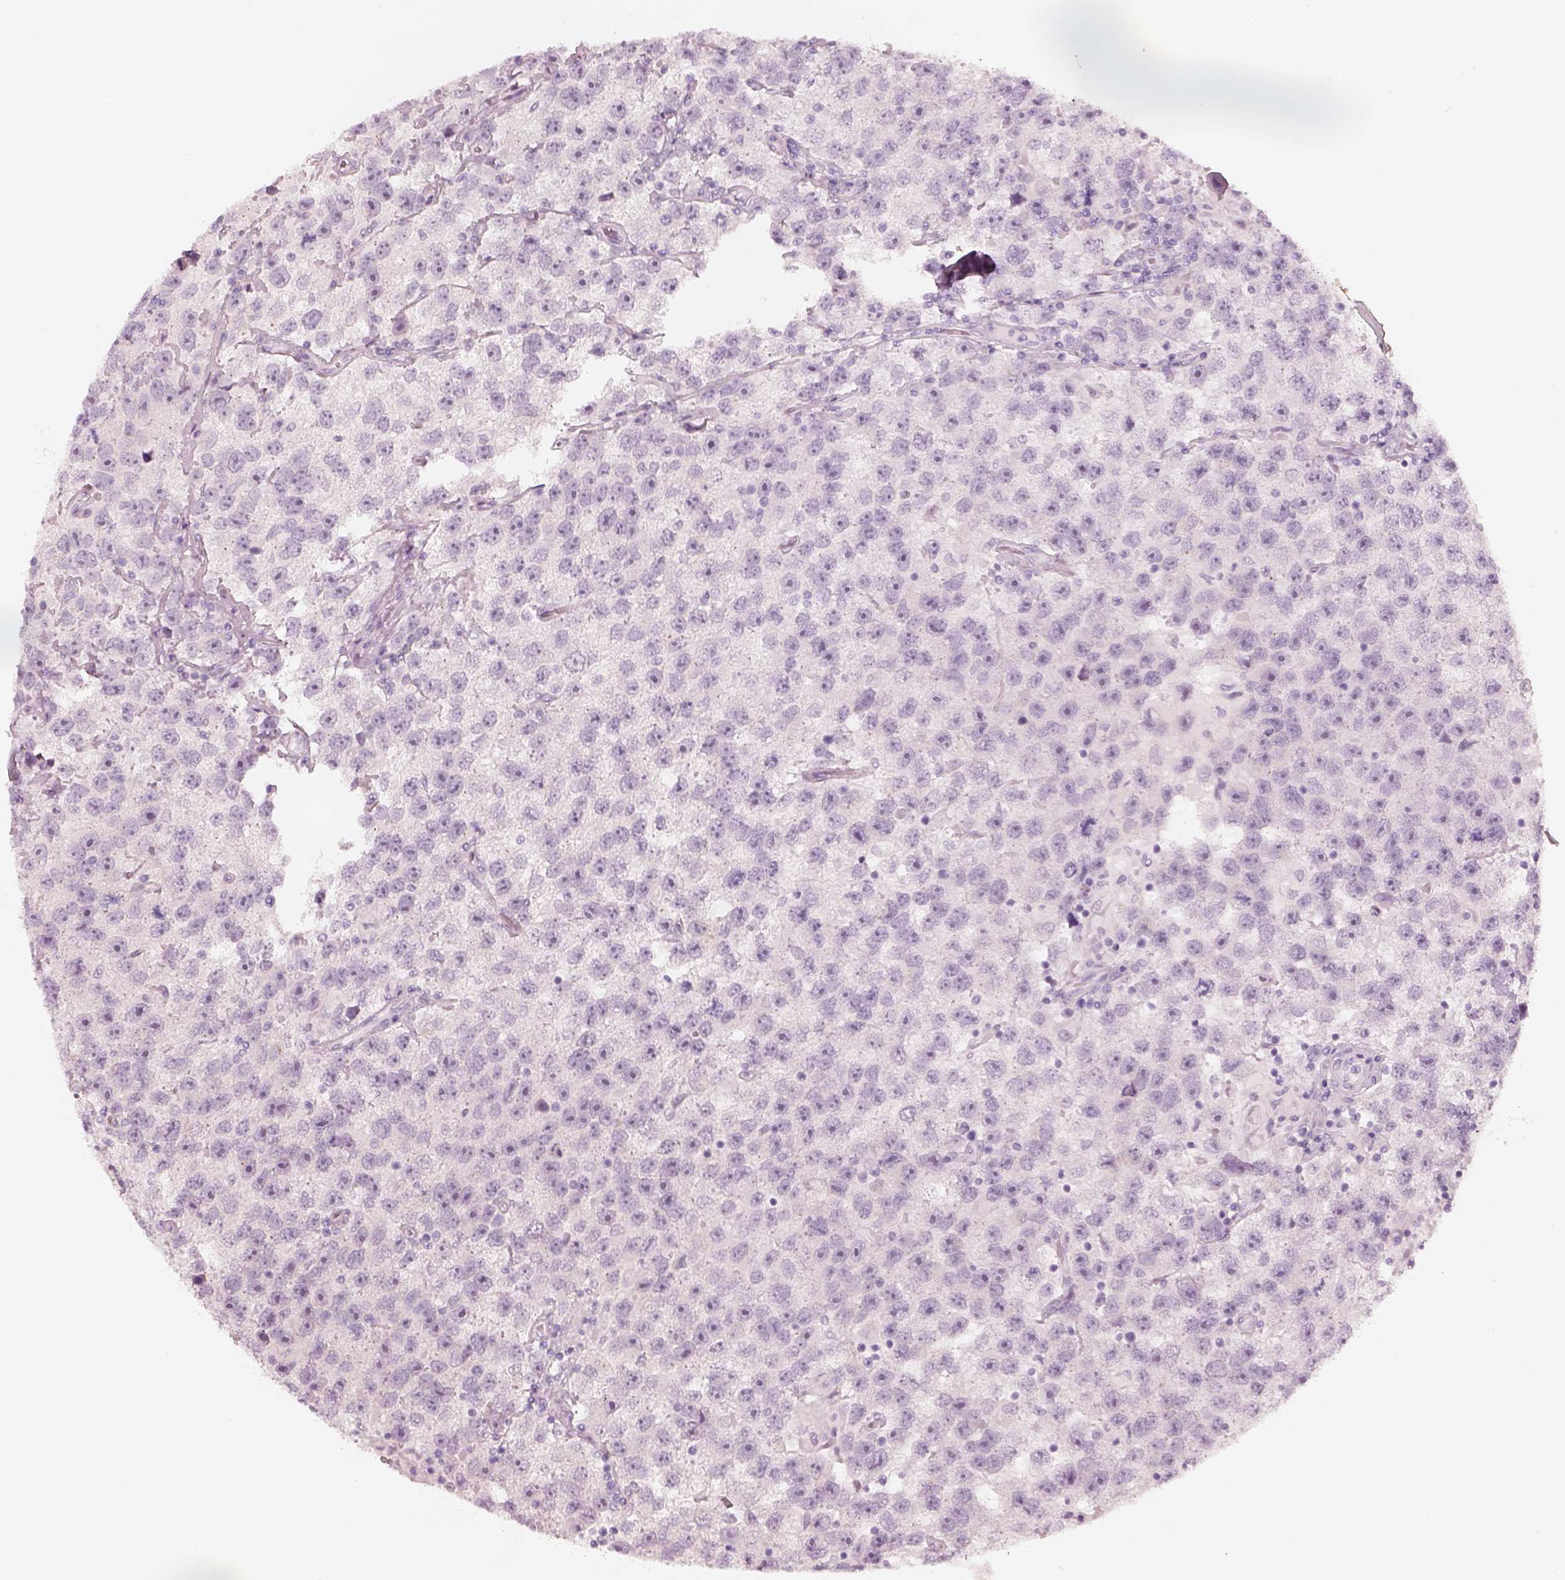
{"staining": {"intensity": "negative", "quantity": "none", "location": "none"}, "tissue": "testis cancer", "cell_type": "Tumor cells", "image_type": "cancer", "snomed": [{"axis": "morphology", "description": "Seminoma, NOS"}, {"axis": "topography", "description": "Testis"}], "caption": "Tumor cells show no significant positivity in testis cancer. (DAB (3,3'-diaminobenzidine) immunohistochemistry visualized using brightfield microscopy, high magnification).", "gene": "PON3", "patient": {"sex": "male", "age": 26}}